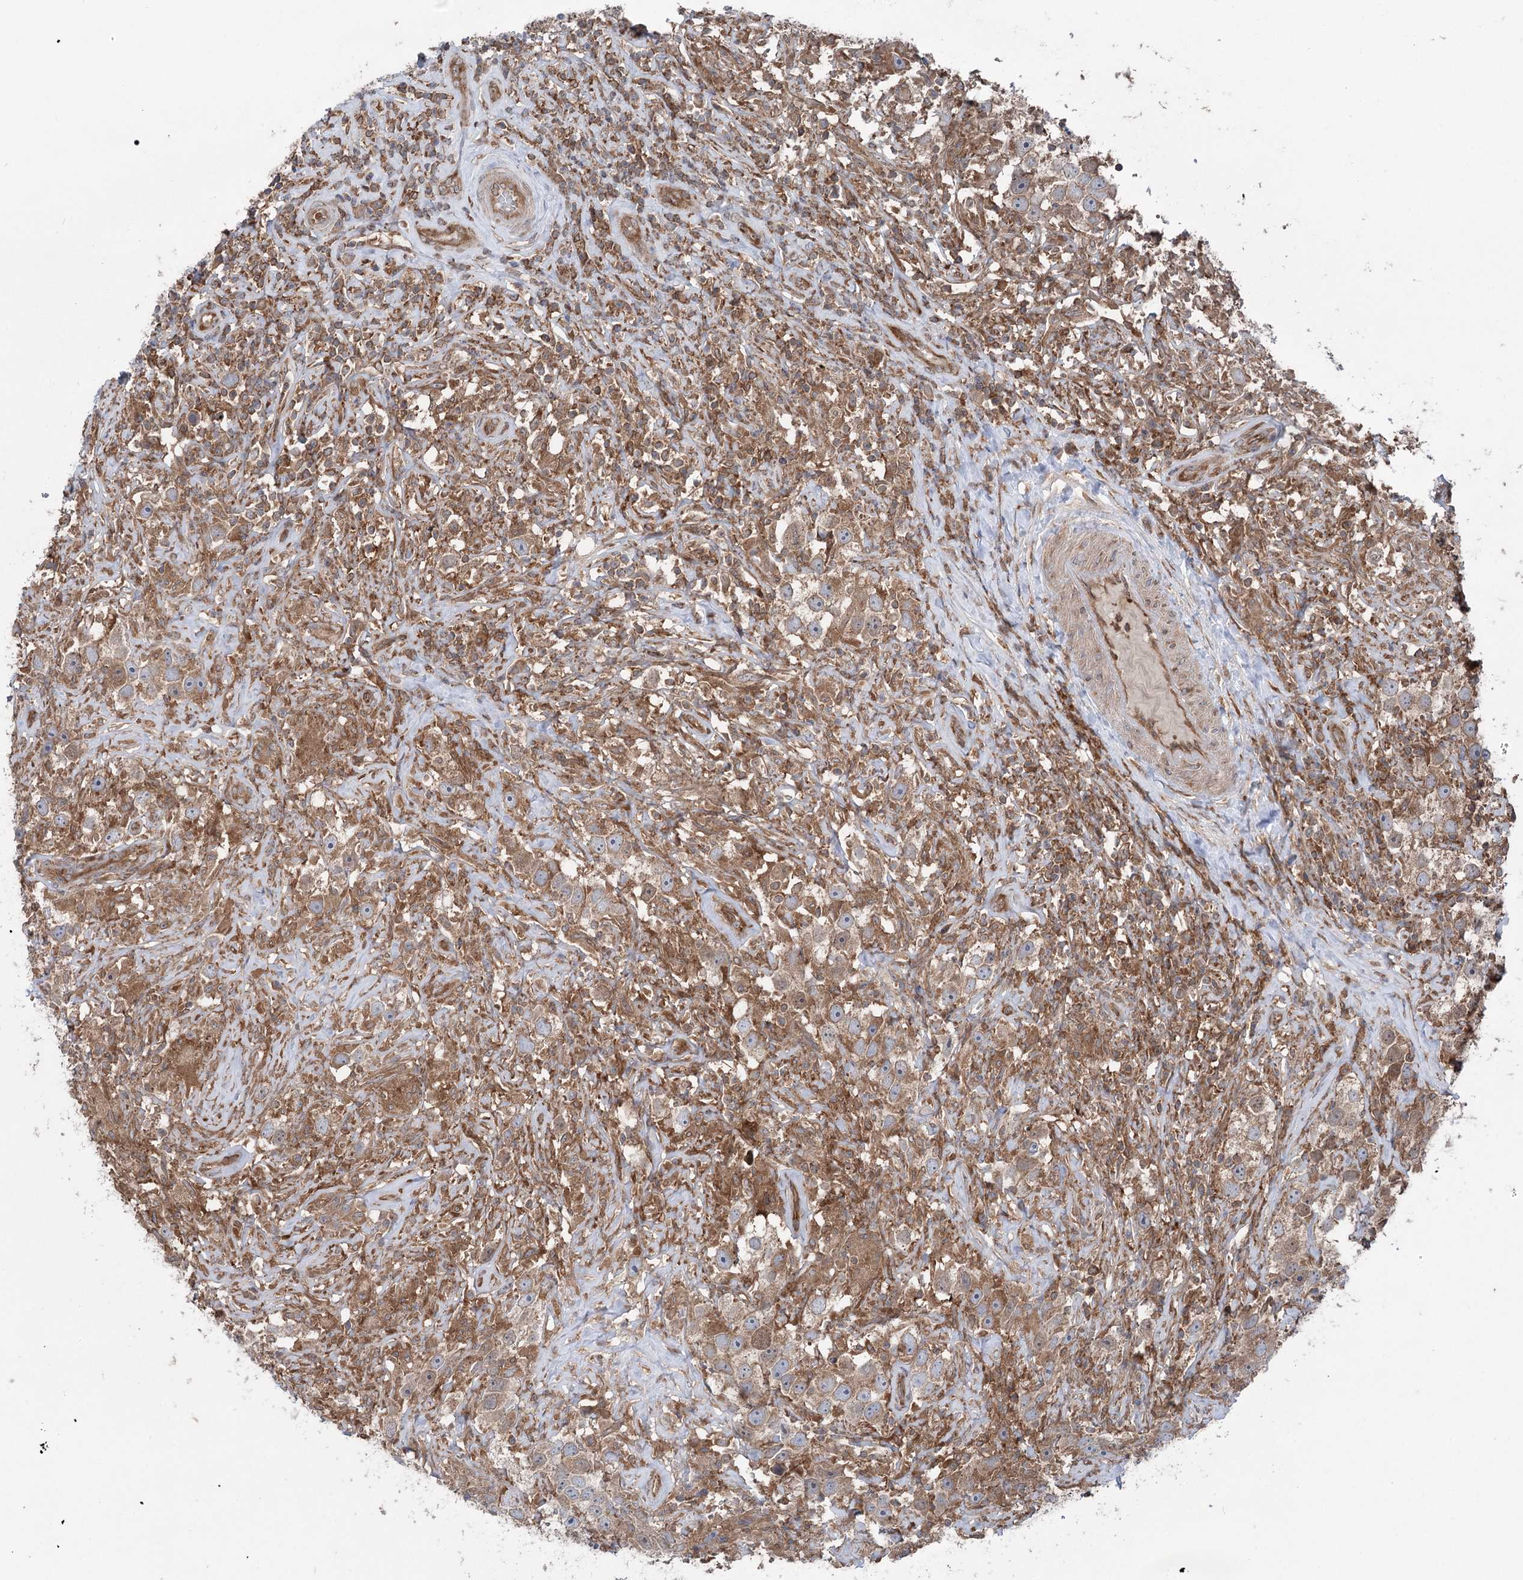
{"staining": {"intensity": "moderate", "quantity": ">75%", "location": "cytoplasmic/membranous"}, "tissue": "testis cancer", "cell_type": "Tumor cells", "image_type": "cancer", "snomed": [{"axis": "morphology", "description": "Seminoma, NOS"}, {"axis": "topography", "description": "Testis"}], "caption": "Immunohistochemical staining of human seminoma (testis) shows moderate cytoplasmic/membranous protein expression in approximately >75% of tumor cells.", "gene": "PPP1R21", "patient": {"sex": "male", "age": 49}}